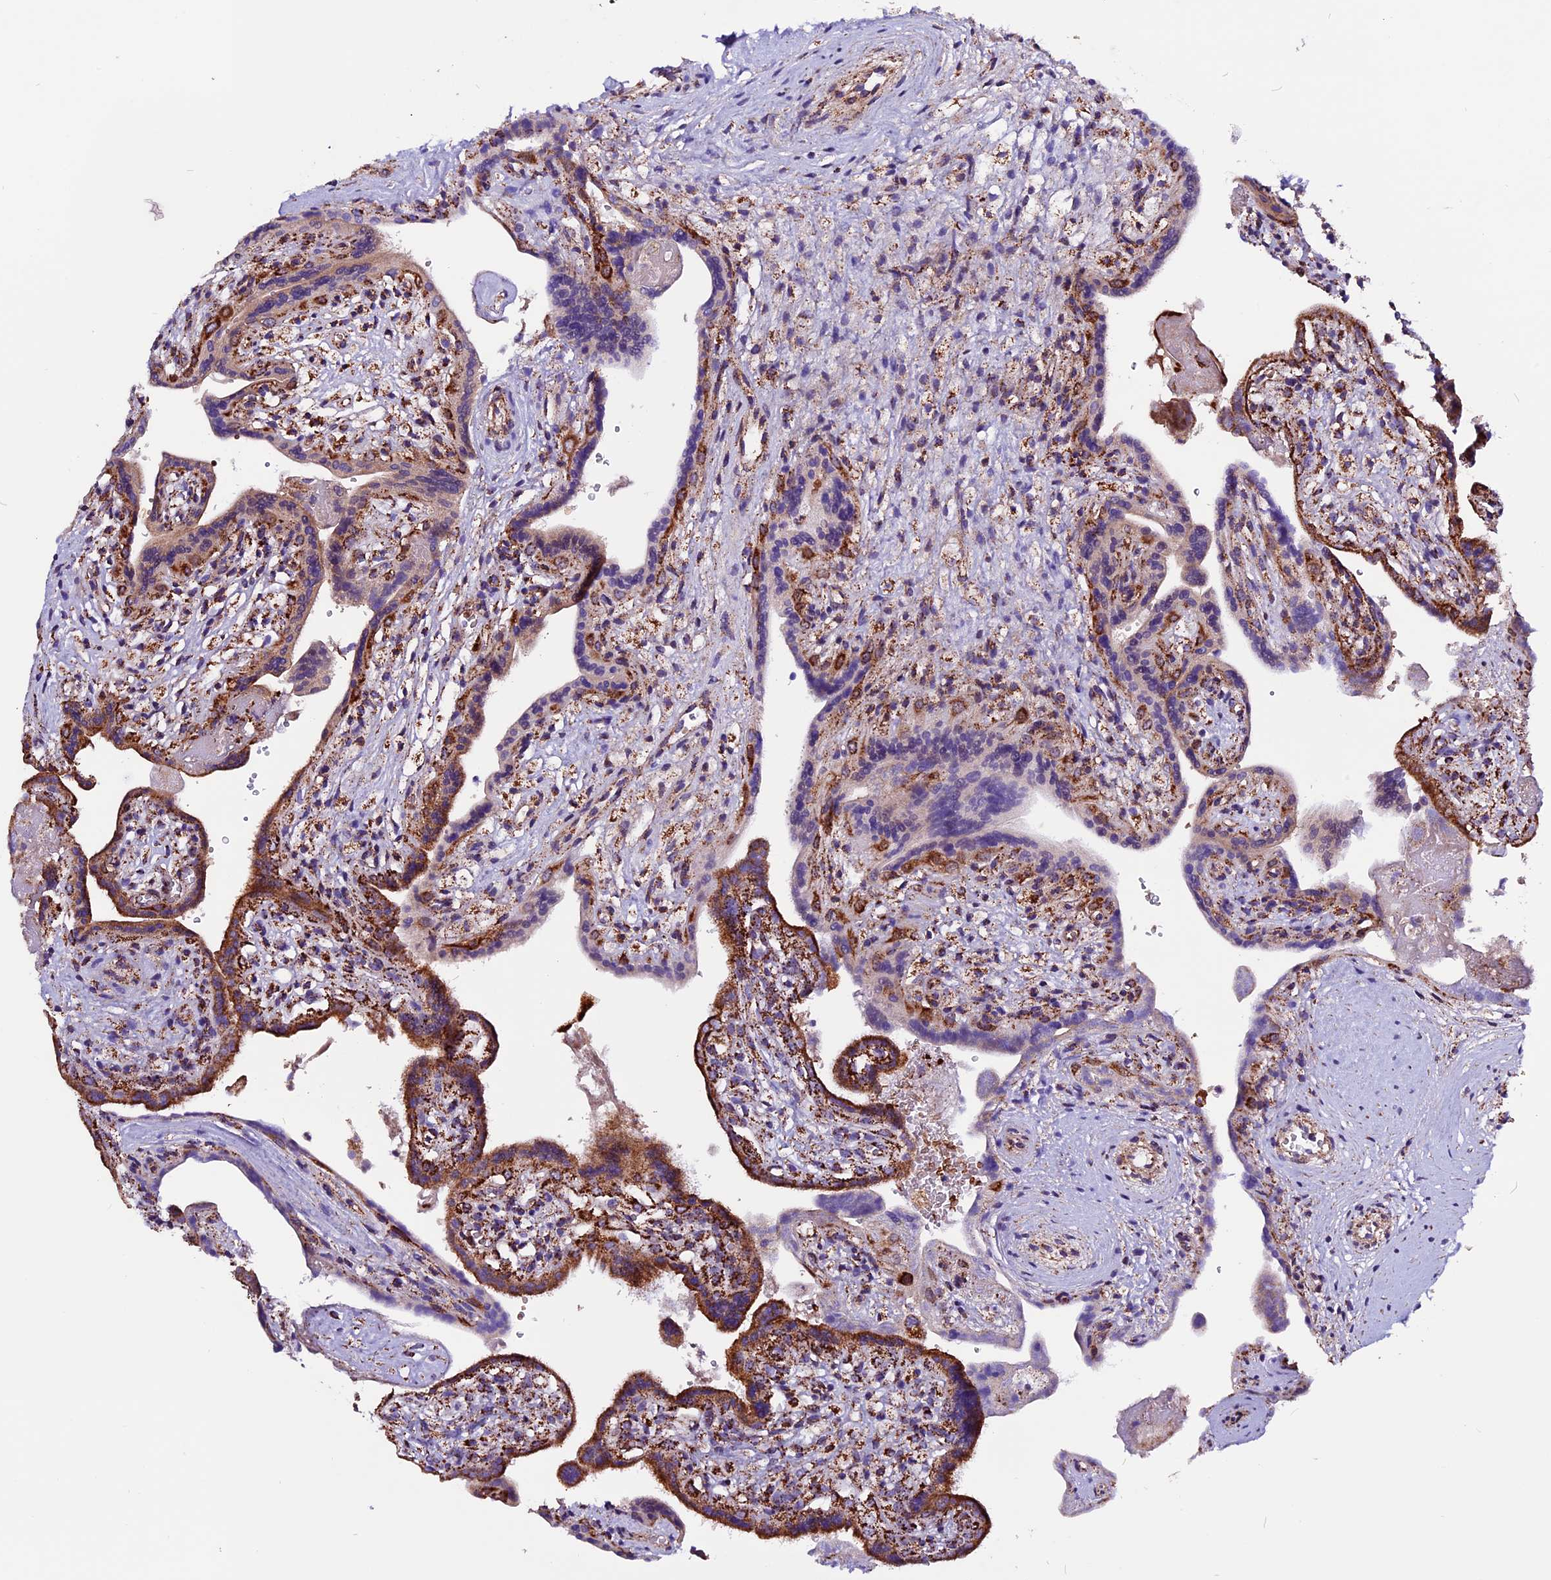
{"staining": {"intensity": "strong", "quantity": "25%-75%", "location": "cytoplasmic/membranous"}, "tissue": "placenta", "cell_type": "Trophoblastic cells", "image_type": "normal", "snomed": [{"axis": "morphology", "description": "Normal tissue, NOS"}, {"axis": "topography", "description": "Placenta"}], "caption": "Immunohistochemical staining of benign placenta shows high levels of strong cytoplasmic/membranous staining in approximately 25%-75% of trophoblastic cells.", "gene": "CX3CL1", "patient": {"sex": "female", "age": 37}}